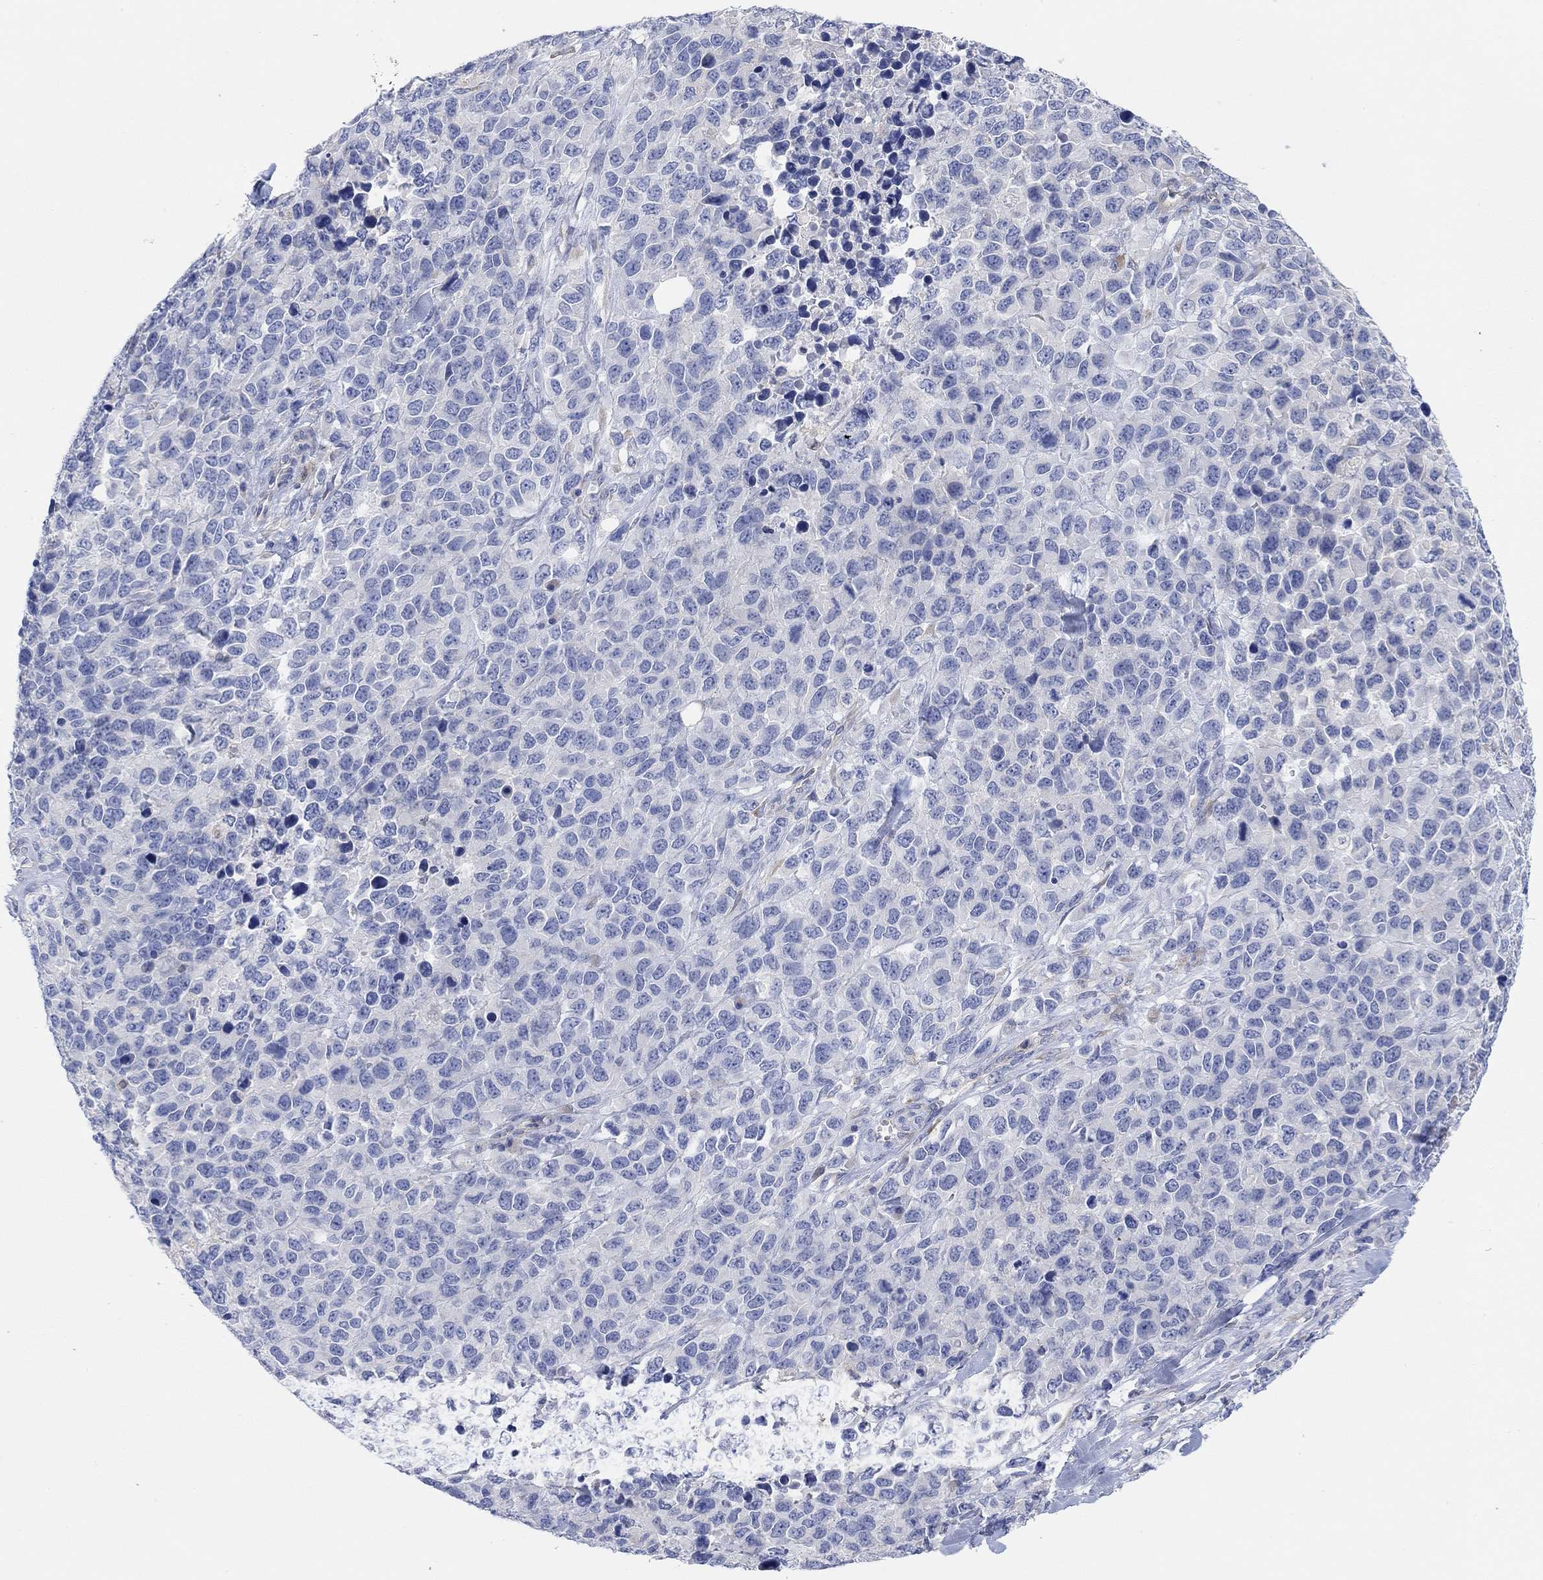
{"staining": {"intensity": "negative", "quantity": "none", "location": "none"}, "tissue": "melanoma", "cell_type": "Tumor cells", "image_type": "cancer", "snomed": [{"axis": "morphology", "description": "Malignant melanoma, Metastatic site"}, {"axis": "topography", "description": "Skin"}], "caption": "A histopathology image of human melanoma is negative for staining in tumor cells. Brightfield microscopy of IHC stained with DAB (3,3'-diaminobenzidine) (brown) and hematoxylin (blue), captured at high magnification.", "gene": "RGS1", "patient": {"sex": "male", "age": 84}}